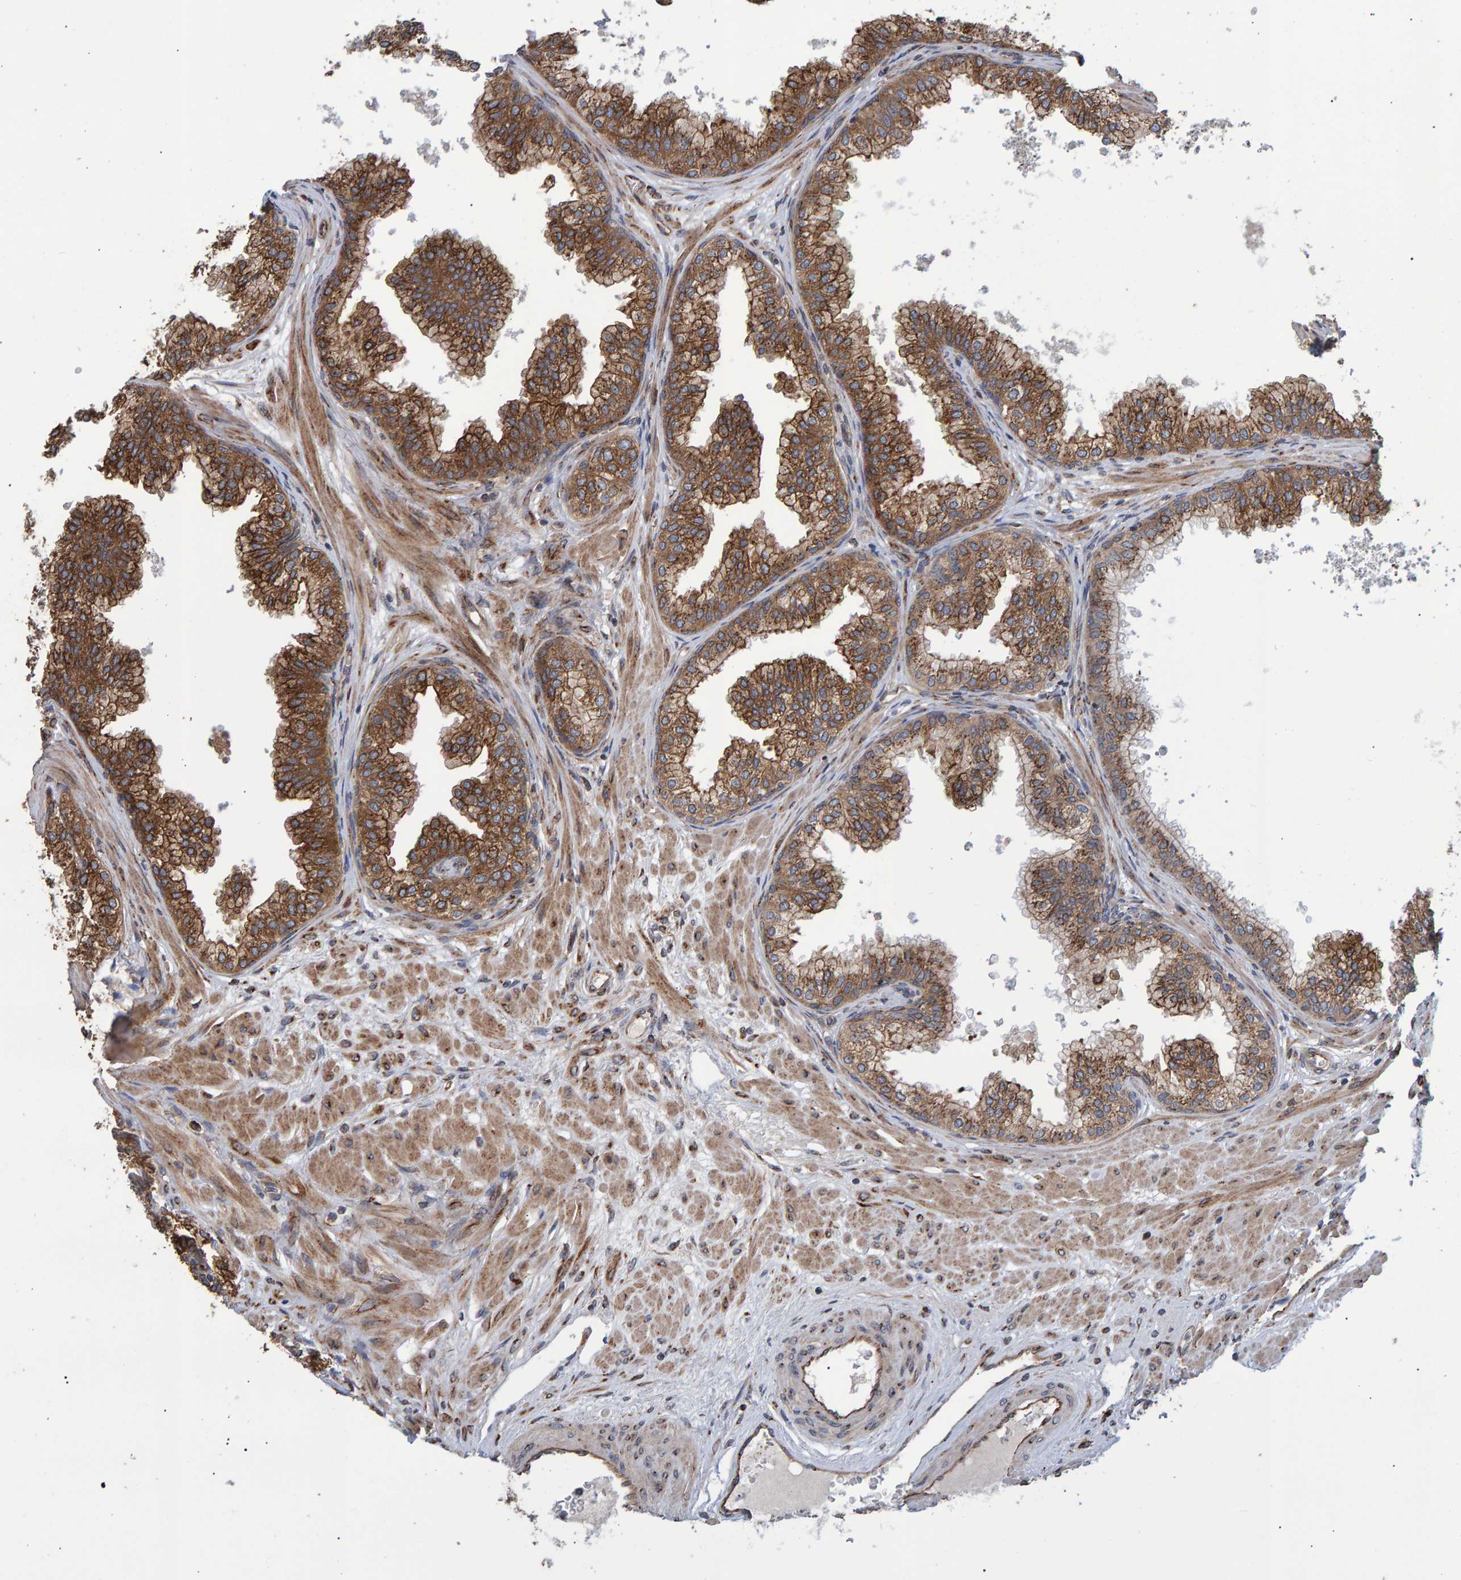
{"staining": {"intensity": "strong", "quantity": ">75%", "location": "cytoplasmic/membranous"}, "tissue": "prostate", "cell_type": "Glandular cells", "image_type": "normal", "snomed": [{"axis": "morphology", "description": "Normal tissue, NOS"}, {"axis": "morphology", "description": "Urothelial carcinoma, Low grade"}, {"axis": "topography", "description": "Urinary bladder"}, {"axis": "topography", "description": "Prostate"}], "caption": "Immunohistochemistry photomicrograph of benign prostate: human prostate stained using immunohistochemistry (IHC) exhibits high levels of strong protein expression localized specifically in the cytoplasmic/membranous of glandular cells, appearing as a cytoplasmic/membranous brown color.", "gene": "FAM117A", "patient": {"sex": "male", "age": 60}}